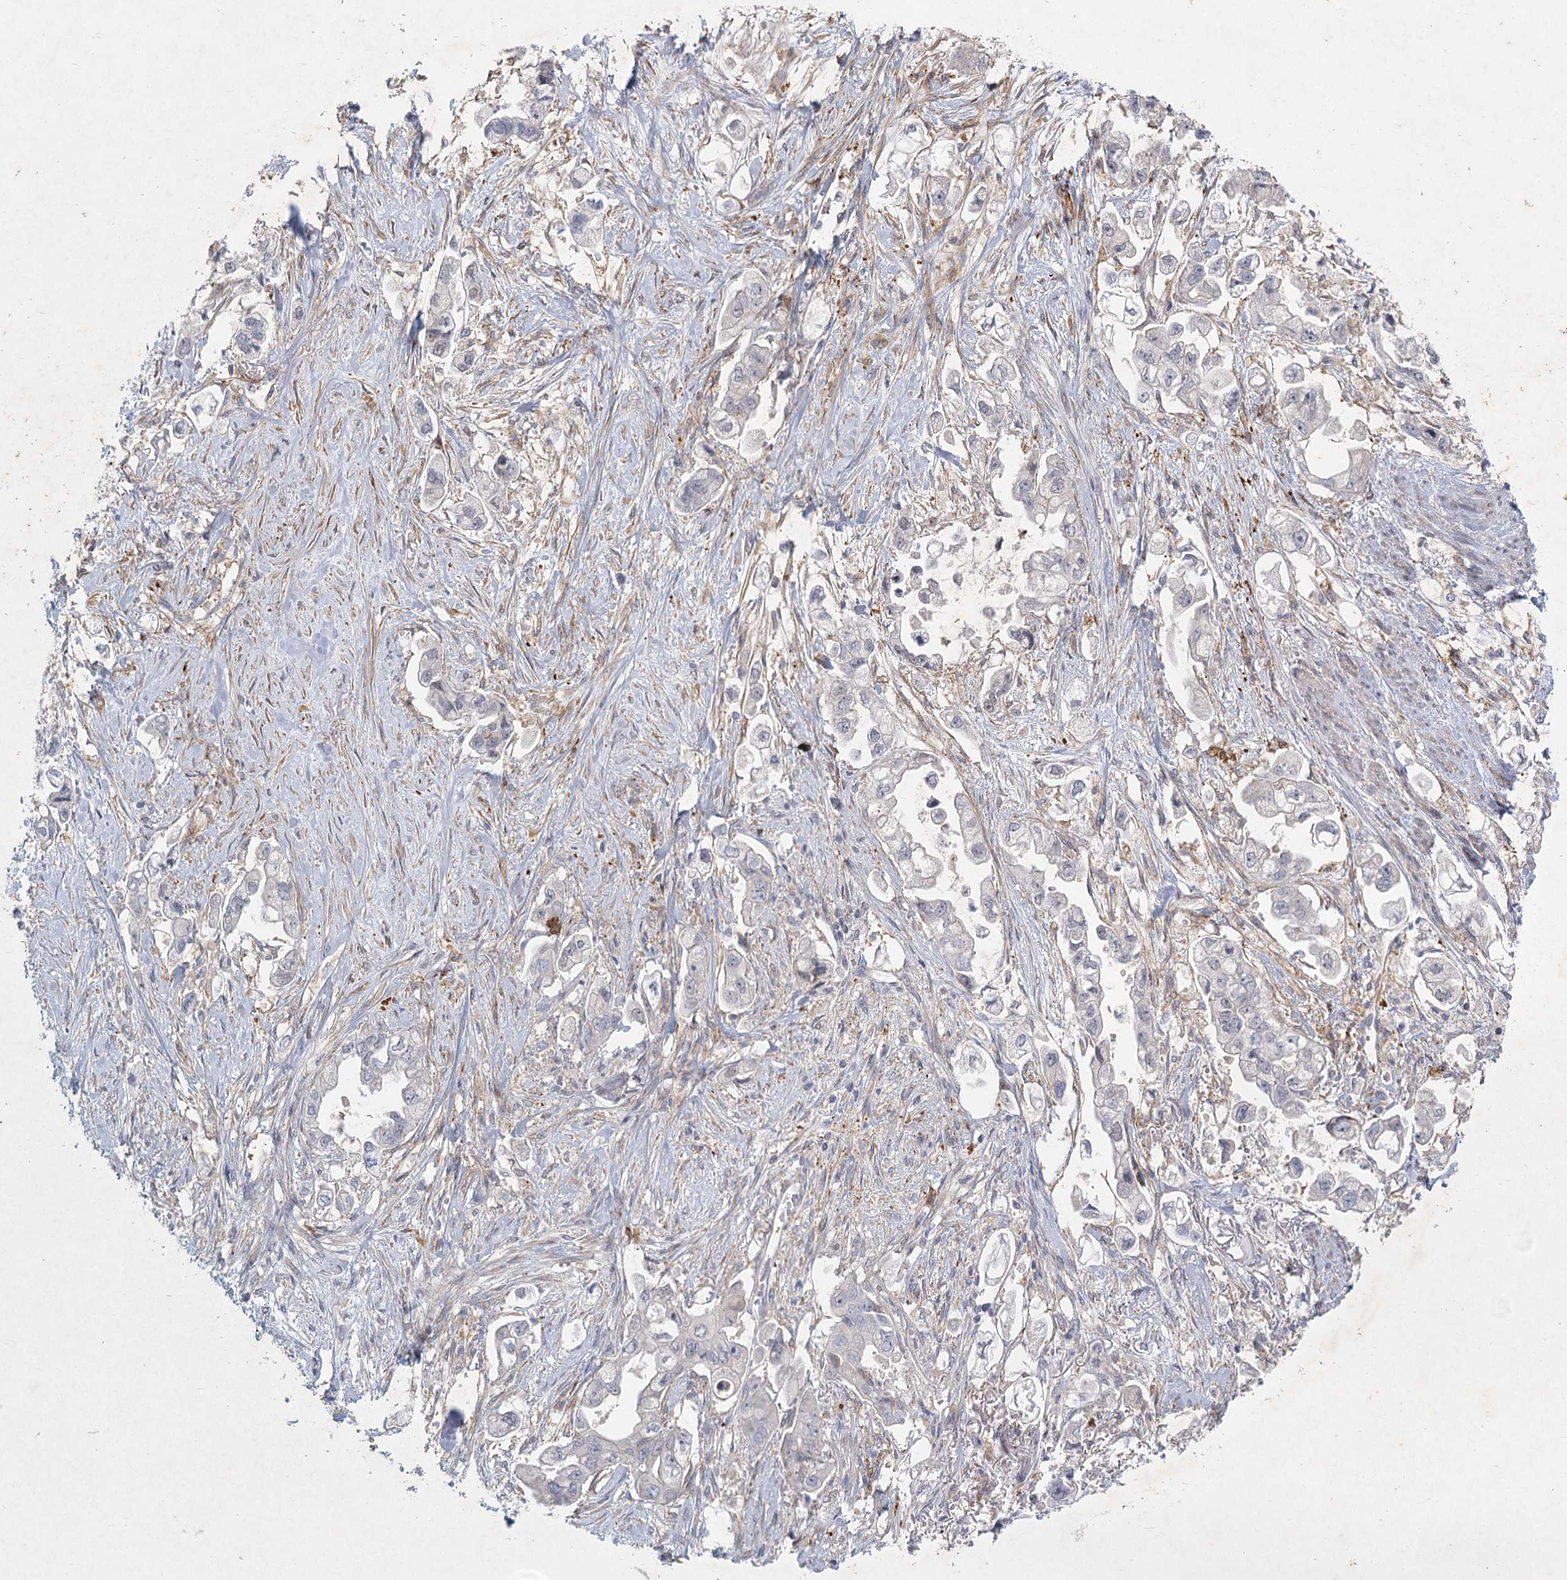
{"staining": {"intensity": "negative", "quantity": "none", "location": "none"}, "tissue": "stomach cancer", "cell_type": "Tumor cells", "image_type": "cancer", "snomed": [{"axis": "morphology", "description": "Adenocarcinoma, NOS"}, {"axis": "topography", "description": "Stomach"}], "caption": "The photomicrograph demonstrates no significant staining in tumor cells of stomach cancer (adenocarcinoma).", "gene": "FAM110C", "patient": {"sex": "male", "age": 62}}